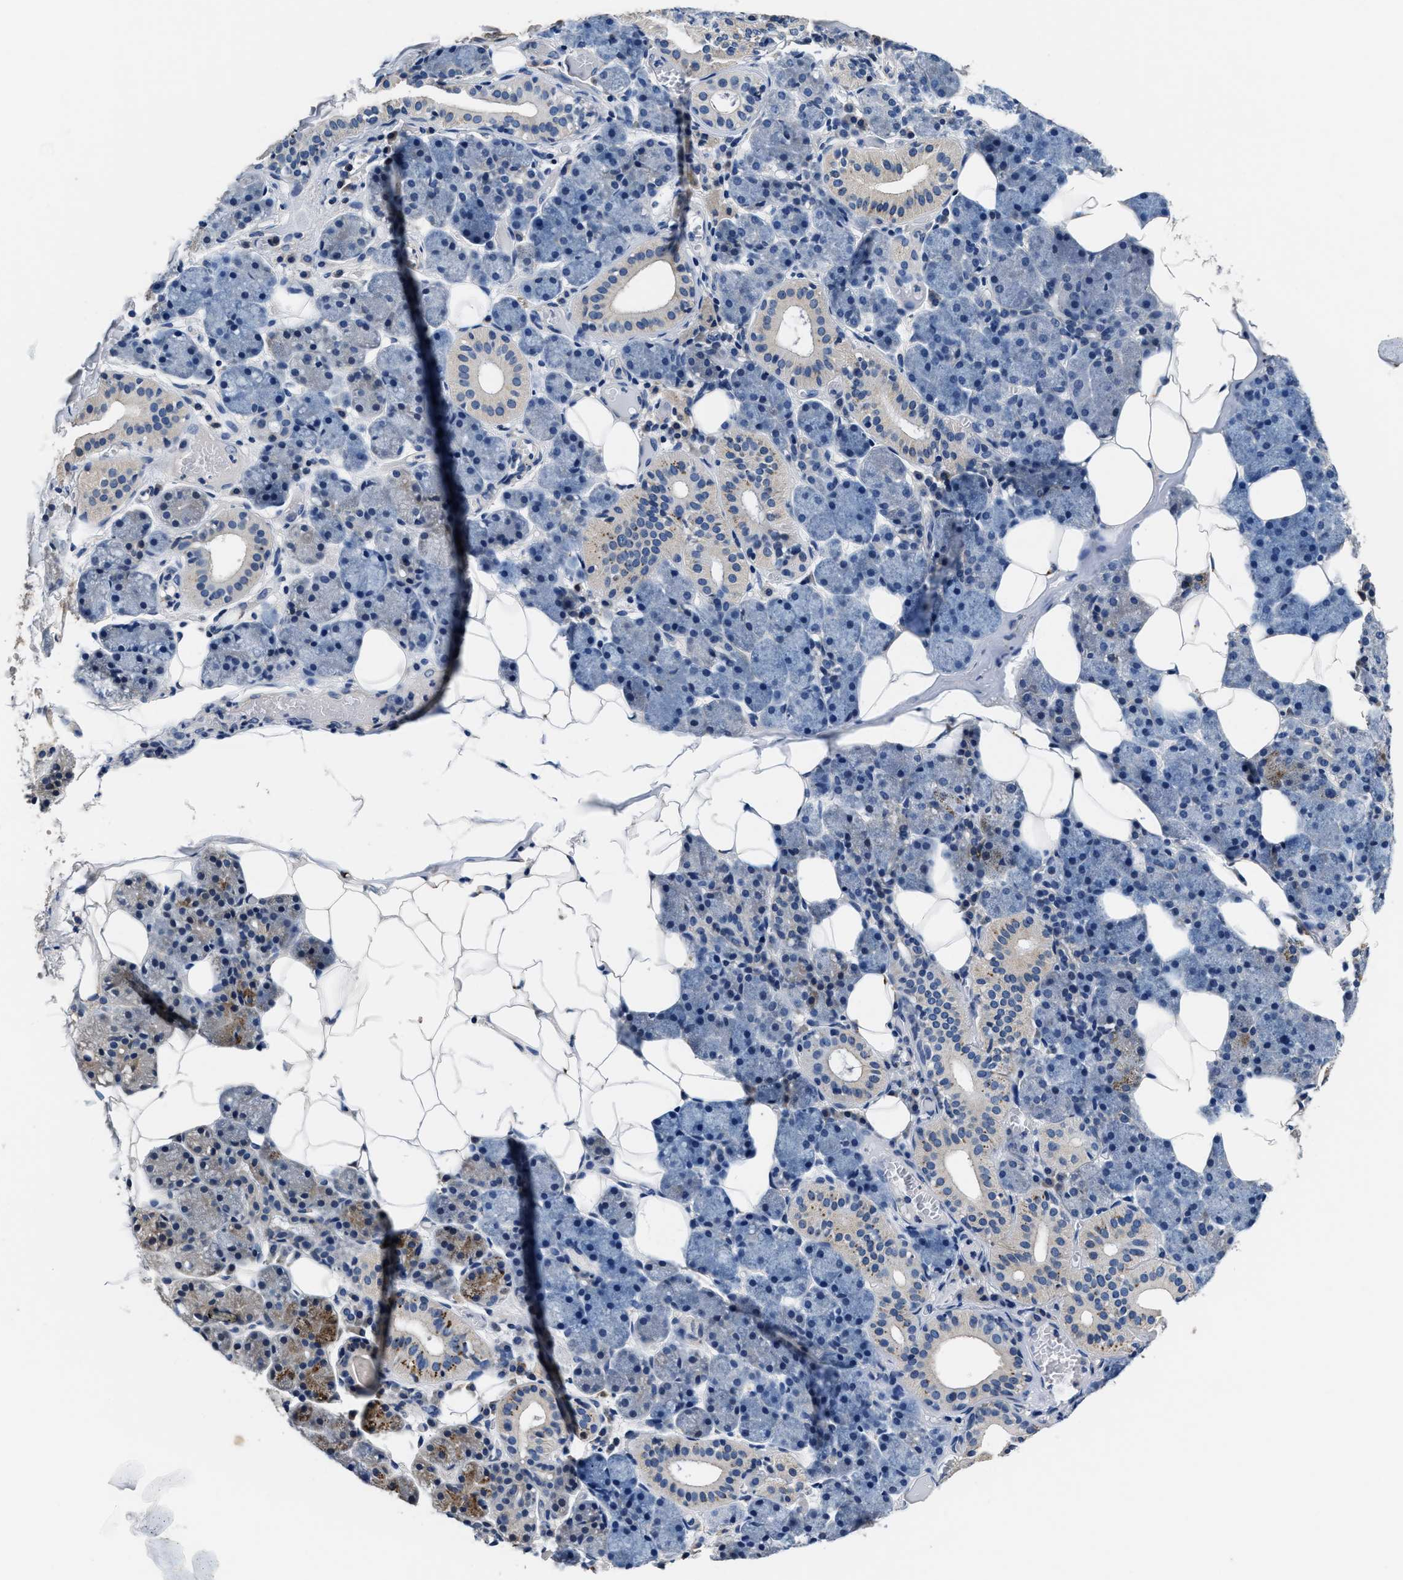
{"staining": {"intensity": "moderate", "quantity": "<25%", "location": "cytoplasmic/membranous"}, "tissue": "salivary gland", "cell_type": "Glandular cells", "image_type": "normal", "snomed": [{"axis": "morphology", "description": "Normal tissue, NOS"}, {"axis": "topography", "description": "Salivary gland"}], "caption": "Salivary gland stained with IHC reveals moderate cytoplasmic/membranous positivity in approximately <25% of glandular cells.", "gene": "ANKIB1", "patient": {"sex": "female", "age": 33}}